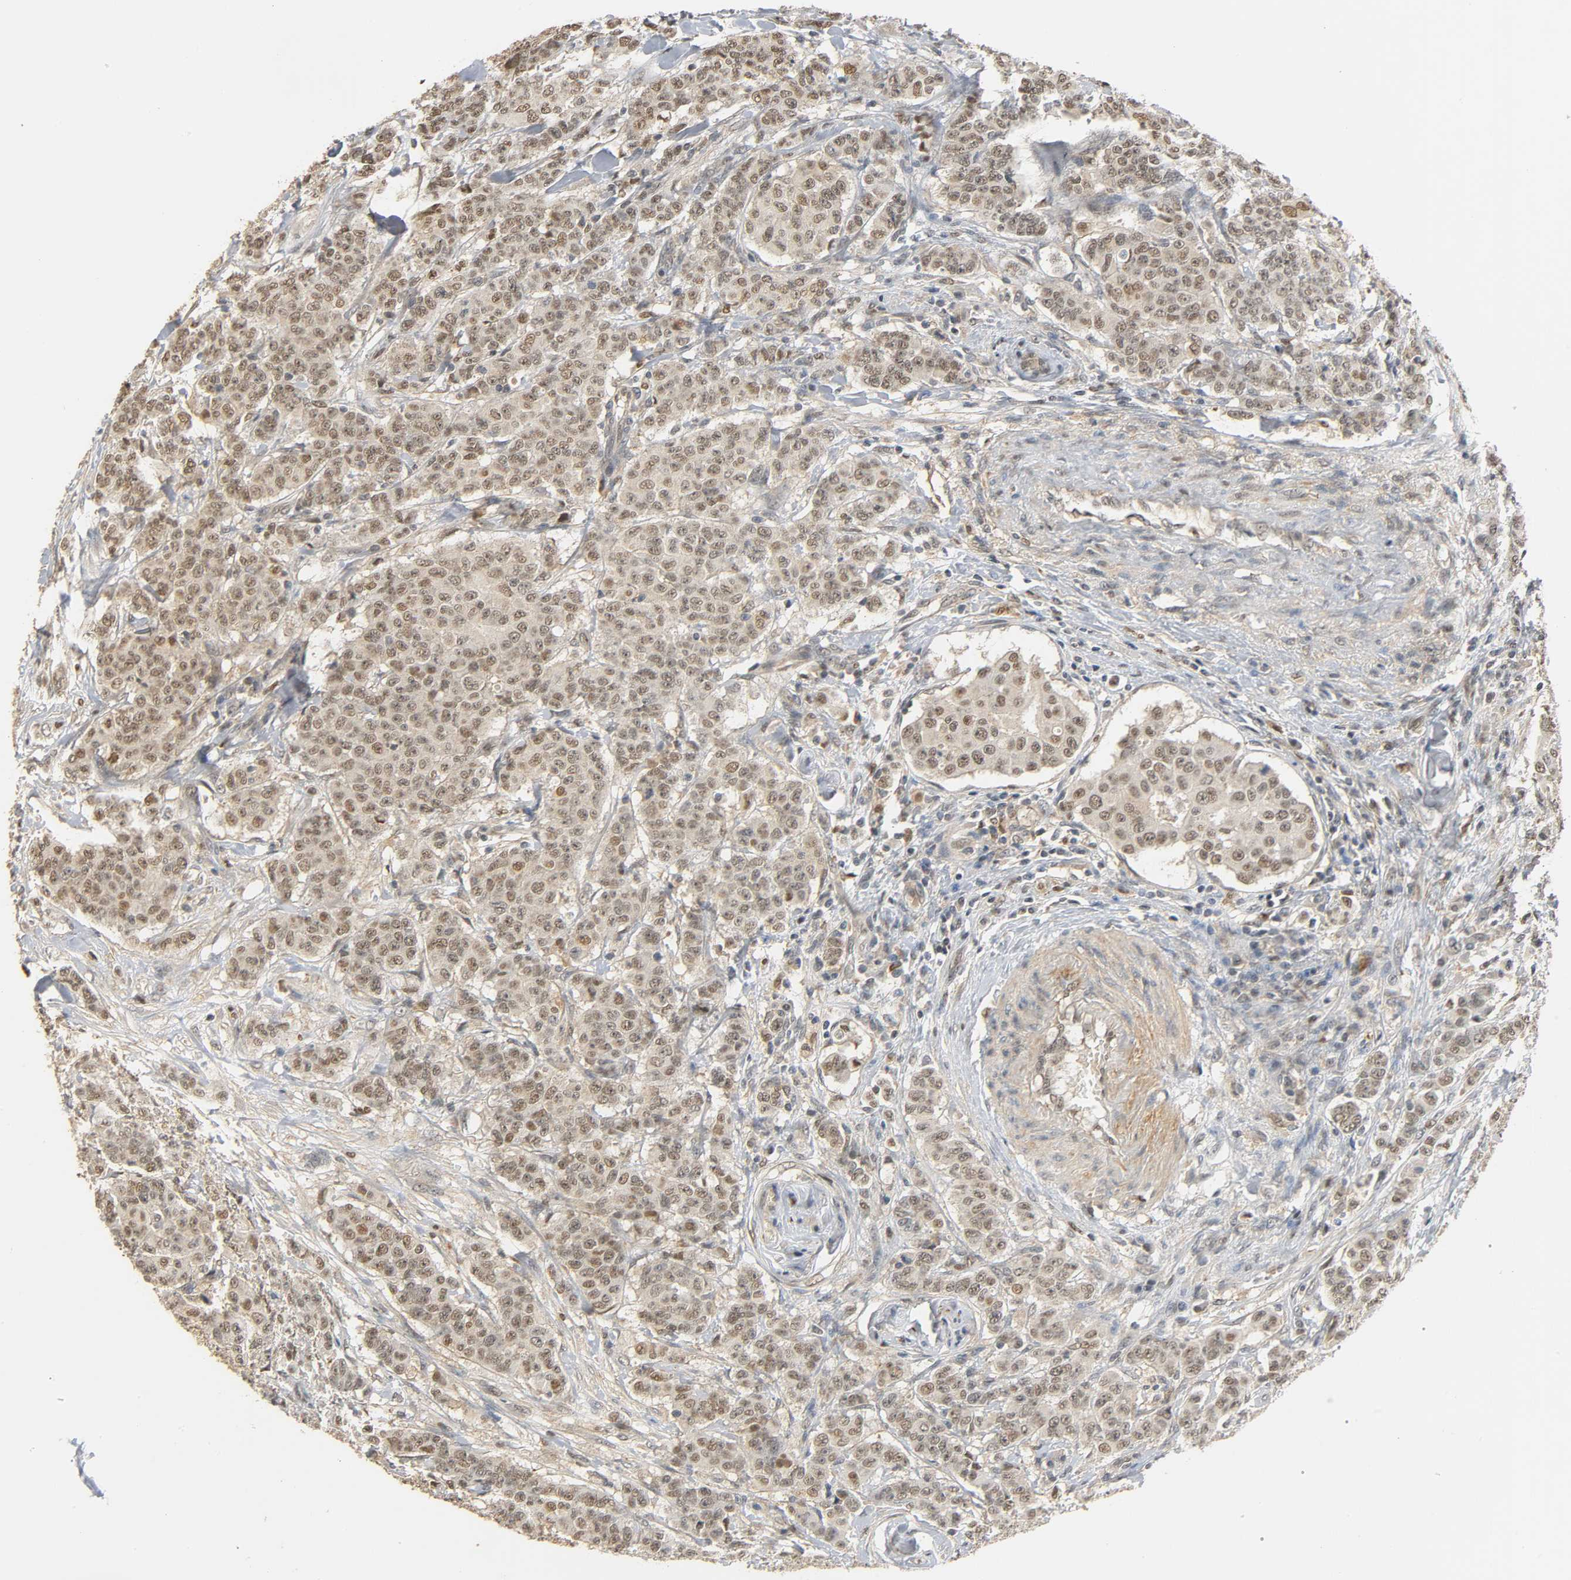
{"staining": {"intensity": "weak", "quantity": ">75%", "location": "nuclear"}, "tissue": "breast cancer", "cell_type": "Tumor cells", "image_type": "cancer", "snomed": [{"axis": "morphology", "description": "Duct carcinoma"}, {"axis": "topography", "description": "Breast"}], "caption": "Immunohistochemistry image of neoplastic tissue: breast cancer stained using immunohistochemistry (IHC) exhibits low levels of weak protein expression localized specifically in the nuclear of tumor cells, appearing as a nuclear brown color.", "gene": "ZFPM2", "patient": {"sex": "female", "age": 40}}